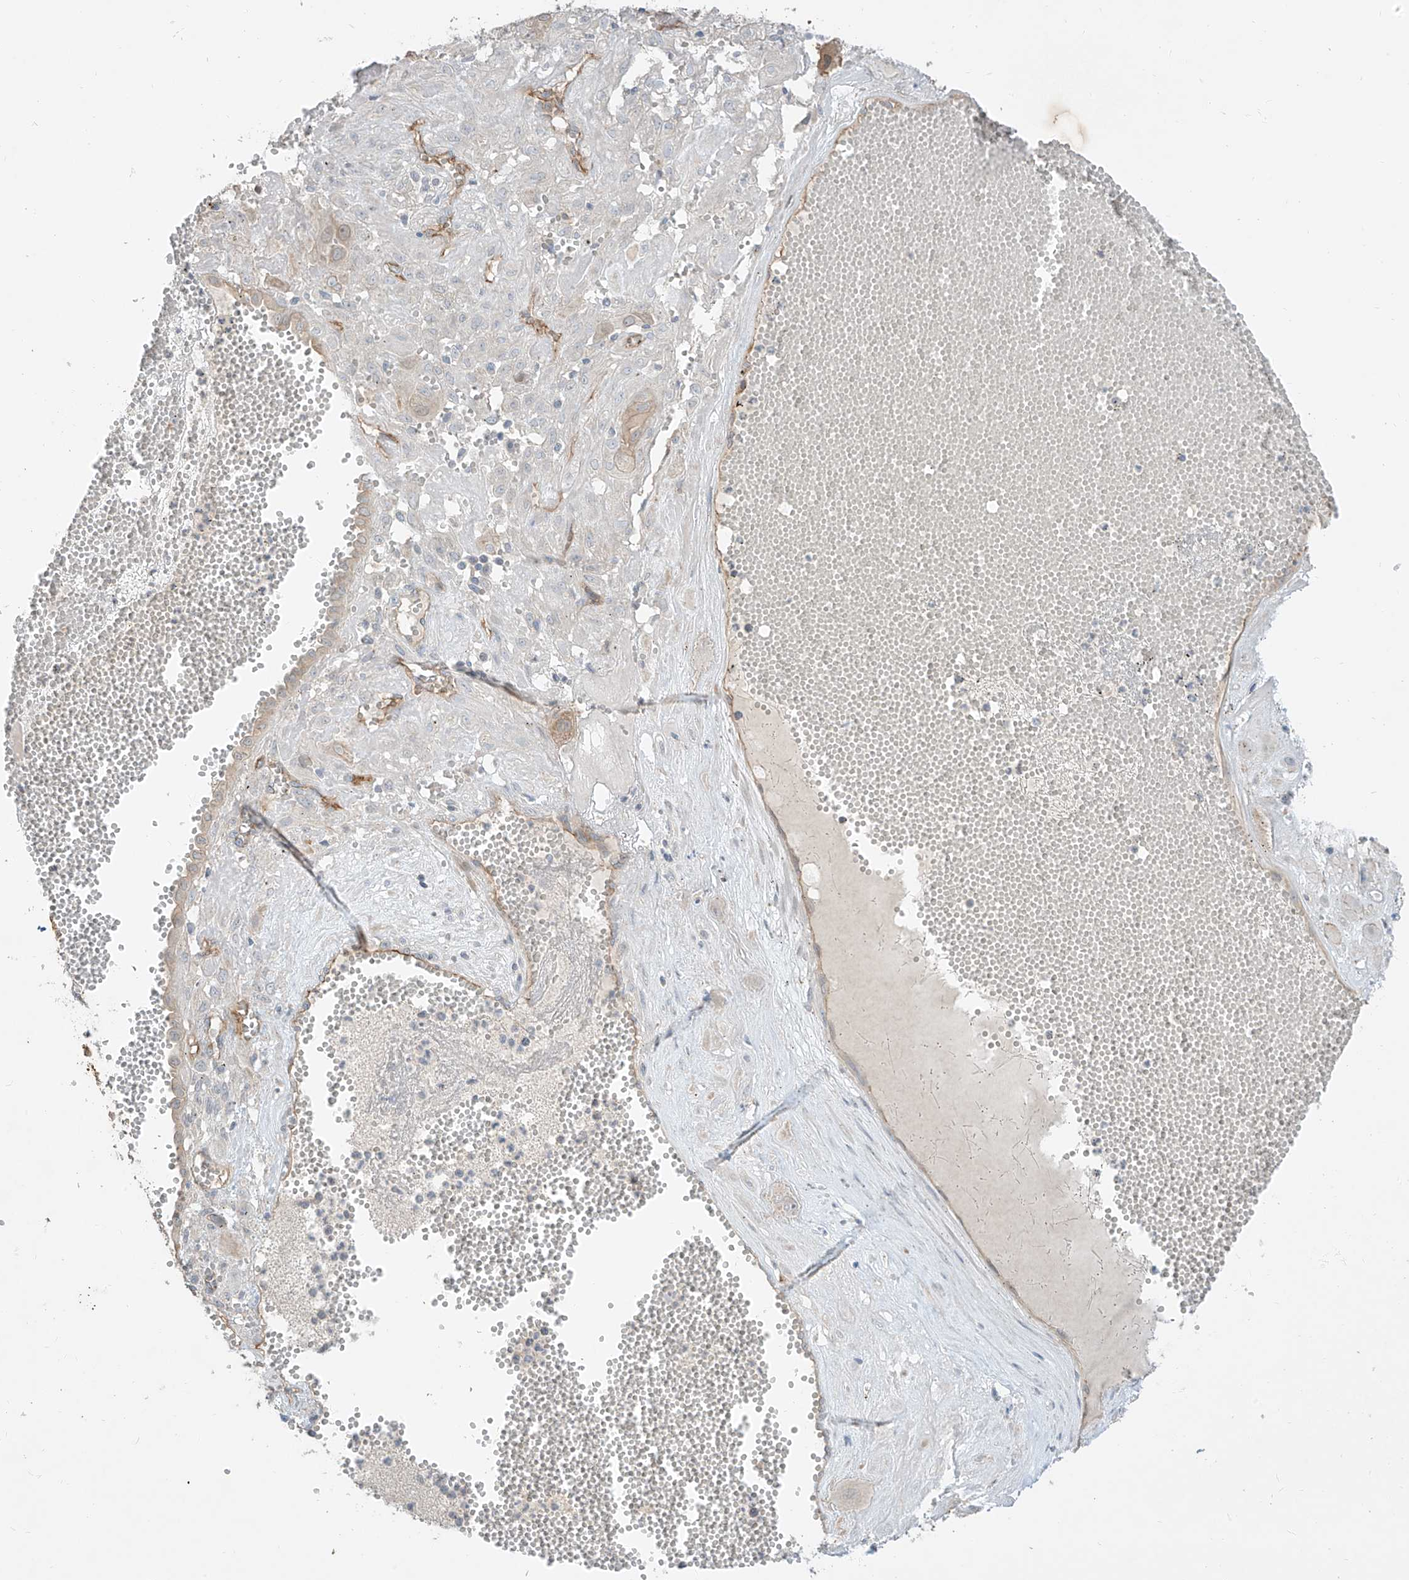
{"staining": {"intensity": "negative", "quantity": "none", "location": "none"}, "tissue": "cervical cancer", "cell_type": "Tumor cells", "image_type": "cancer", "snomed": [{"axis": "morphology", "description": "Squamous cell carcinoma, NOS"}, {"axis": "topography", "description": "Cervix"}], "caption": "High power microscopy micrograph of an immunohistochemistry (IHC) micrograph of cervical cancer (squamous cell carcinoma), revealing no significant positivity in tumor cells.", "gene": "EPHX4", "patient": {"sex": "female", "age": 34}}